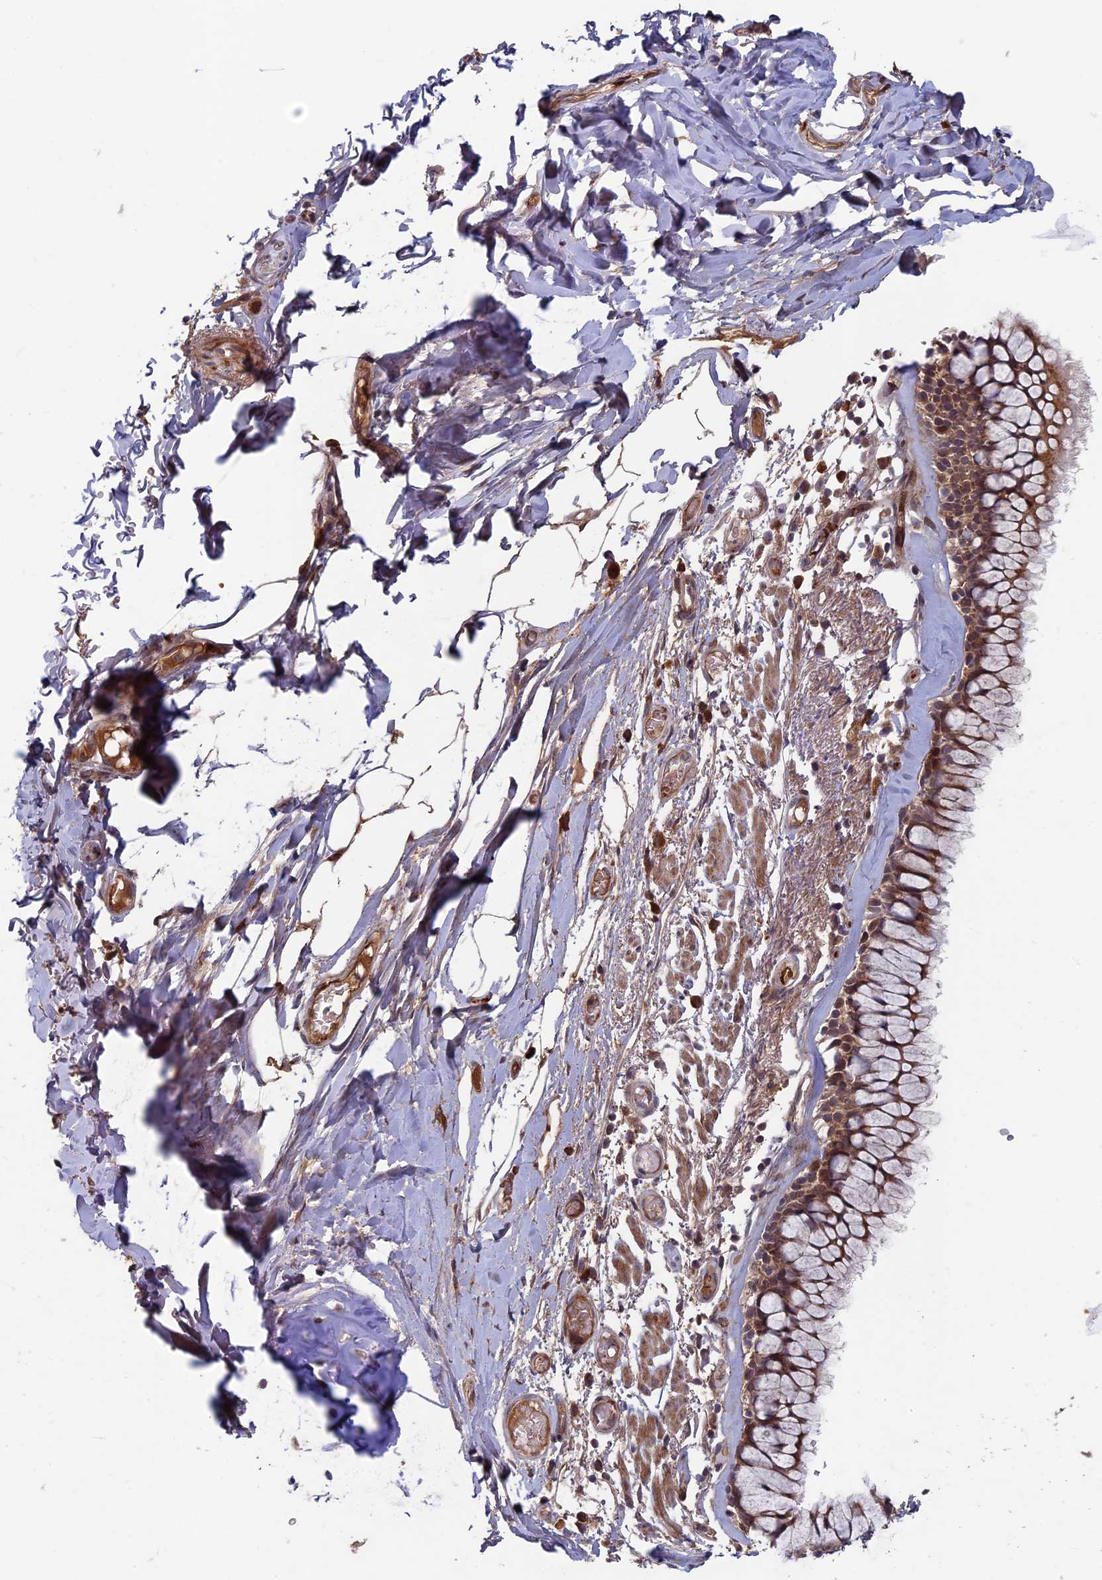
{"staining": {"intensity": "moderate", "quantity": ">75%", "location": "cytoplasmic/membranous"}, "tissue": "bronchus", "cell_type": "Respiratory epithelial cells", "image_type": "normal", "snomed": [{"axis": "morphology", "description": "Normal tissue, NOS"}, {"axis": "topography", "description": "Bronchus"}], "caption": "Unremarkable bronchus demonstrates moderate cytoplasmic/membranous staining in about >75% of respiratory epithelial cells.", "gene": "RCCD1", "patient": {"sex": "male", "age": 65}}